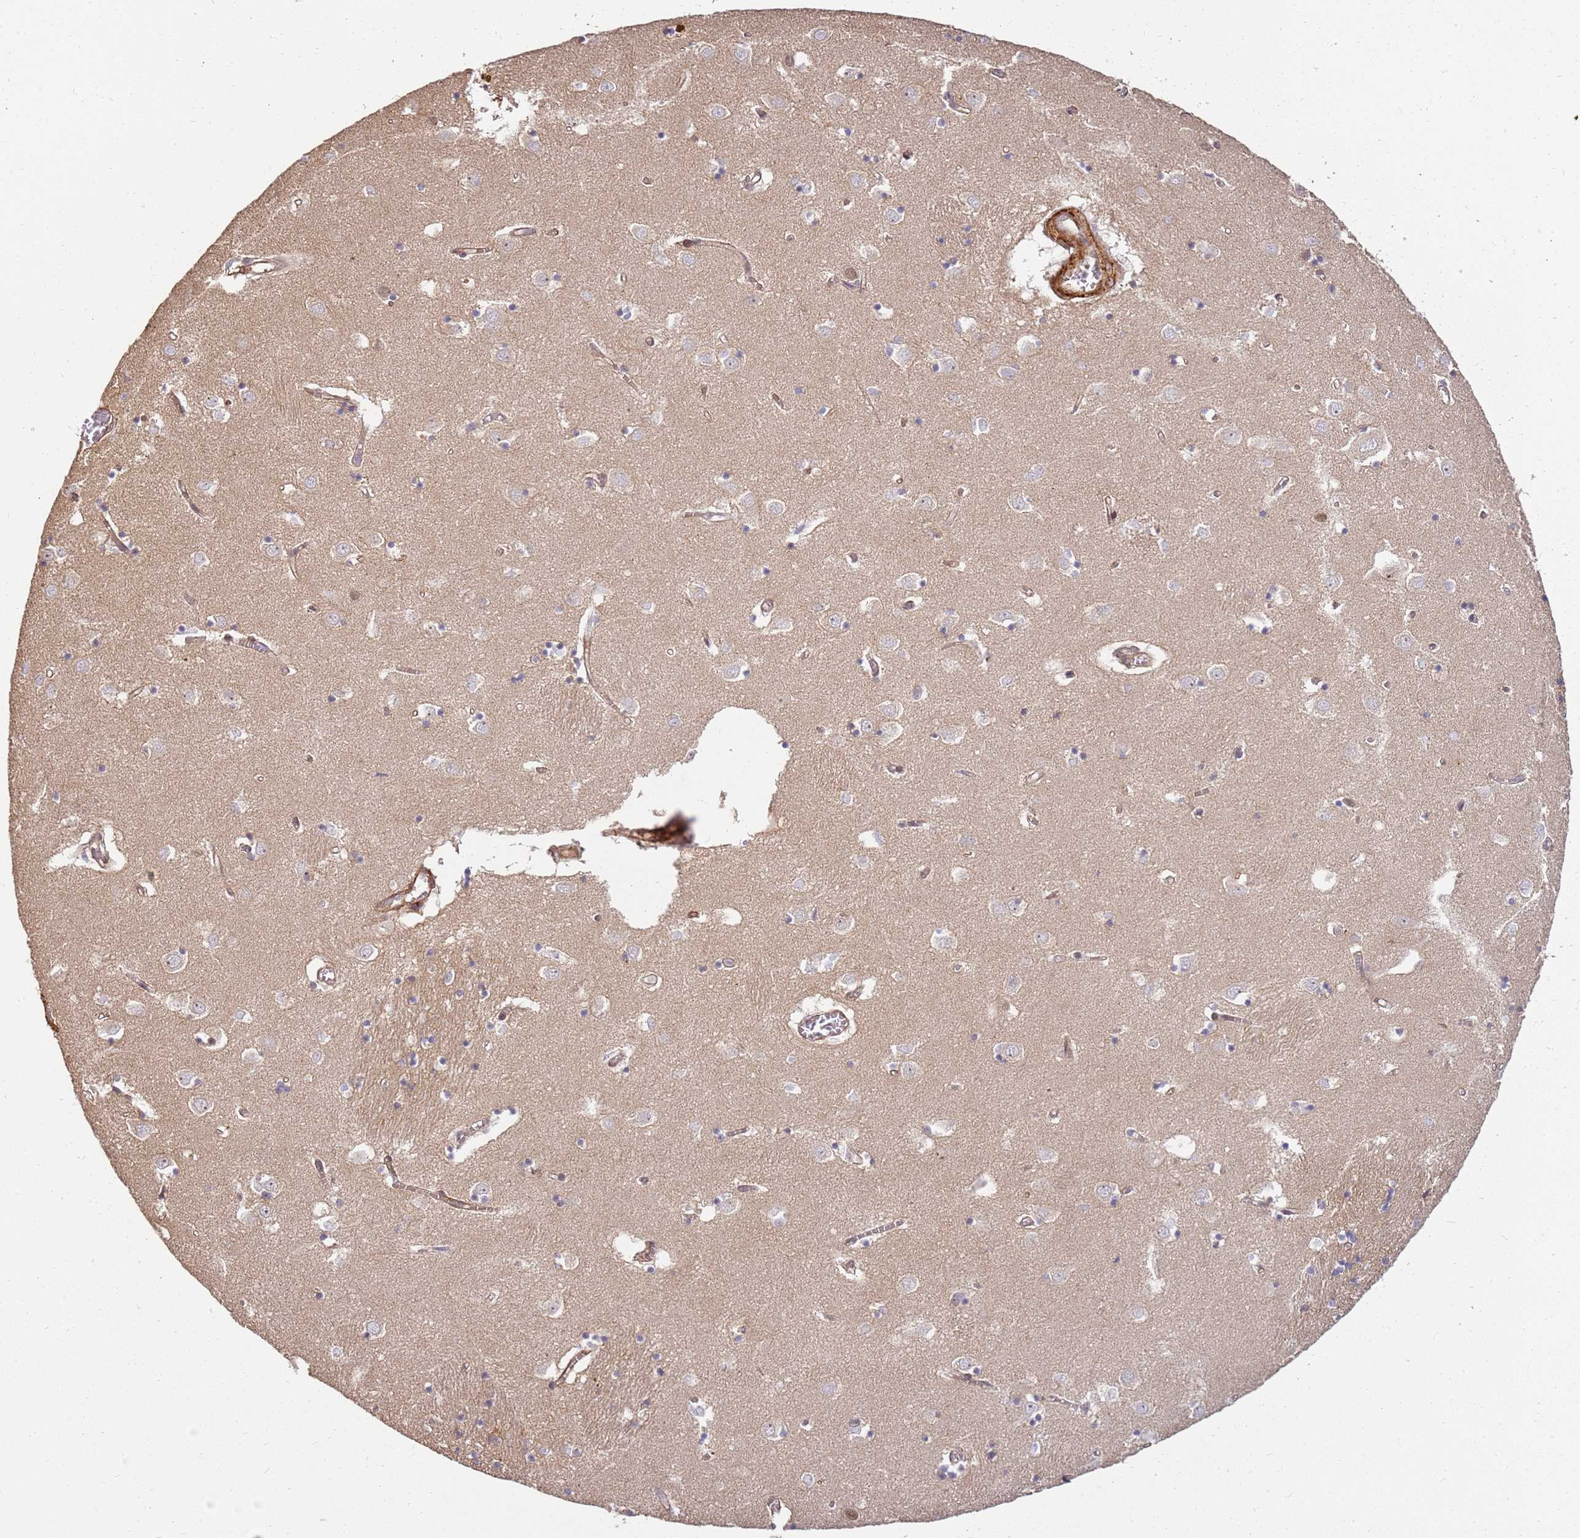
{"staining": {"intensity": "negative", "quantity": "none", "location": "none"}, "tissue": "caudate", "cell_type": "Glial cells", "image_type": "normal", "snomed": [{"axis": "morphology", "description": "Normal tissue, NOS"}, {"axis": "topography", "description": "Lateral ventricle wall"}], "caption": "An immunohistochemistry photomicrograph of benign caudate is shown. There is no staining in glial cells of caudate.", "gene": "ST18", "patient": {"sex": "male", "age": 70}}